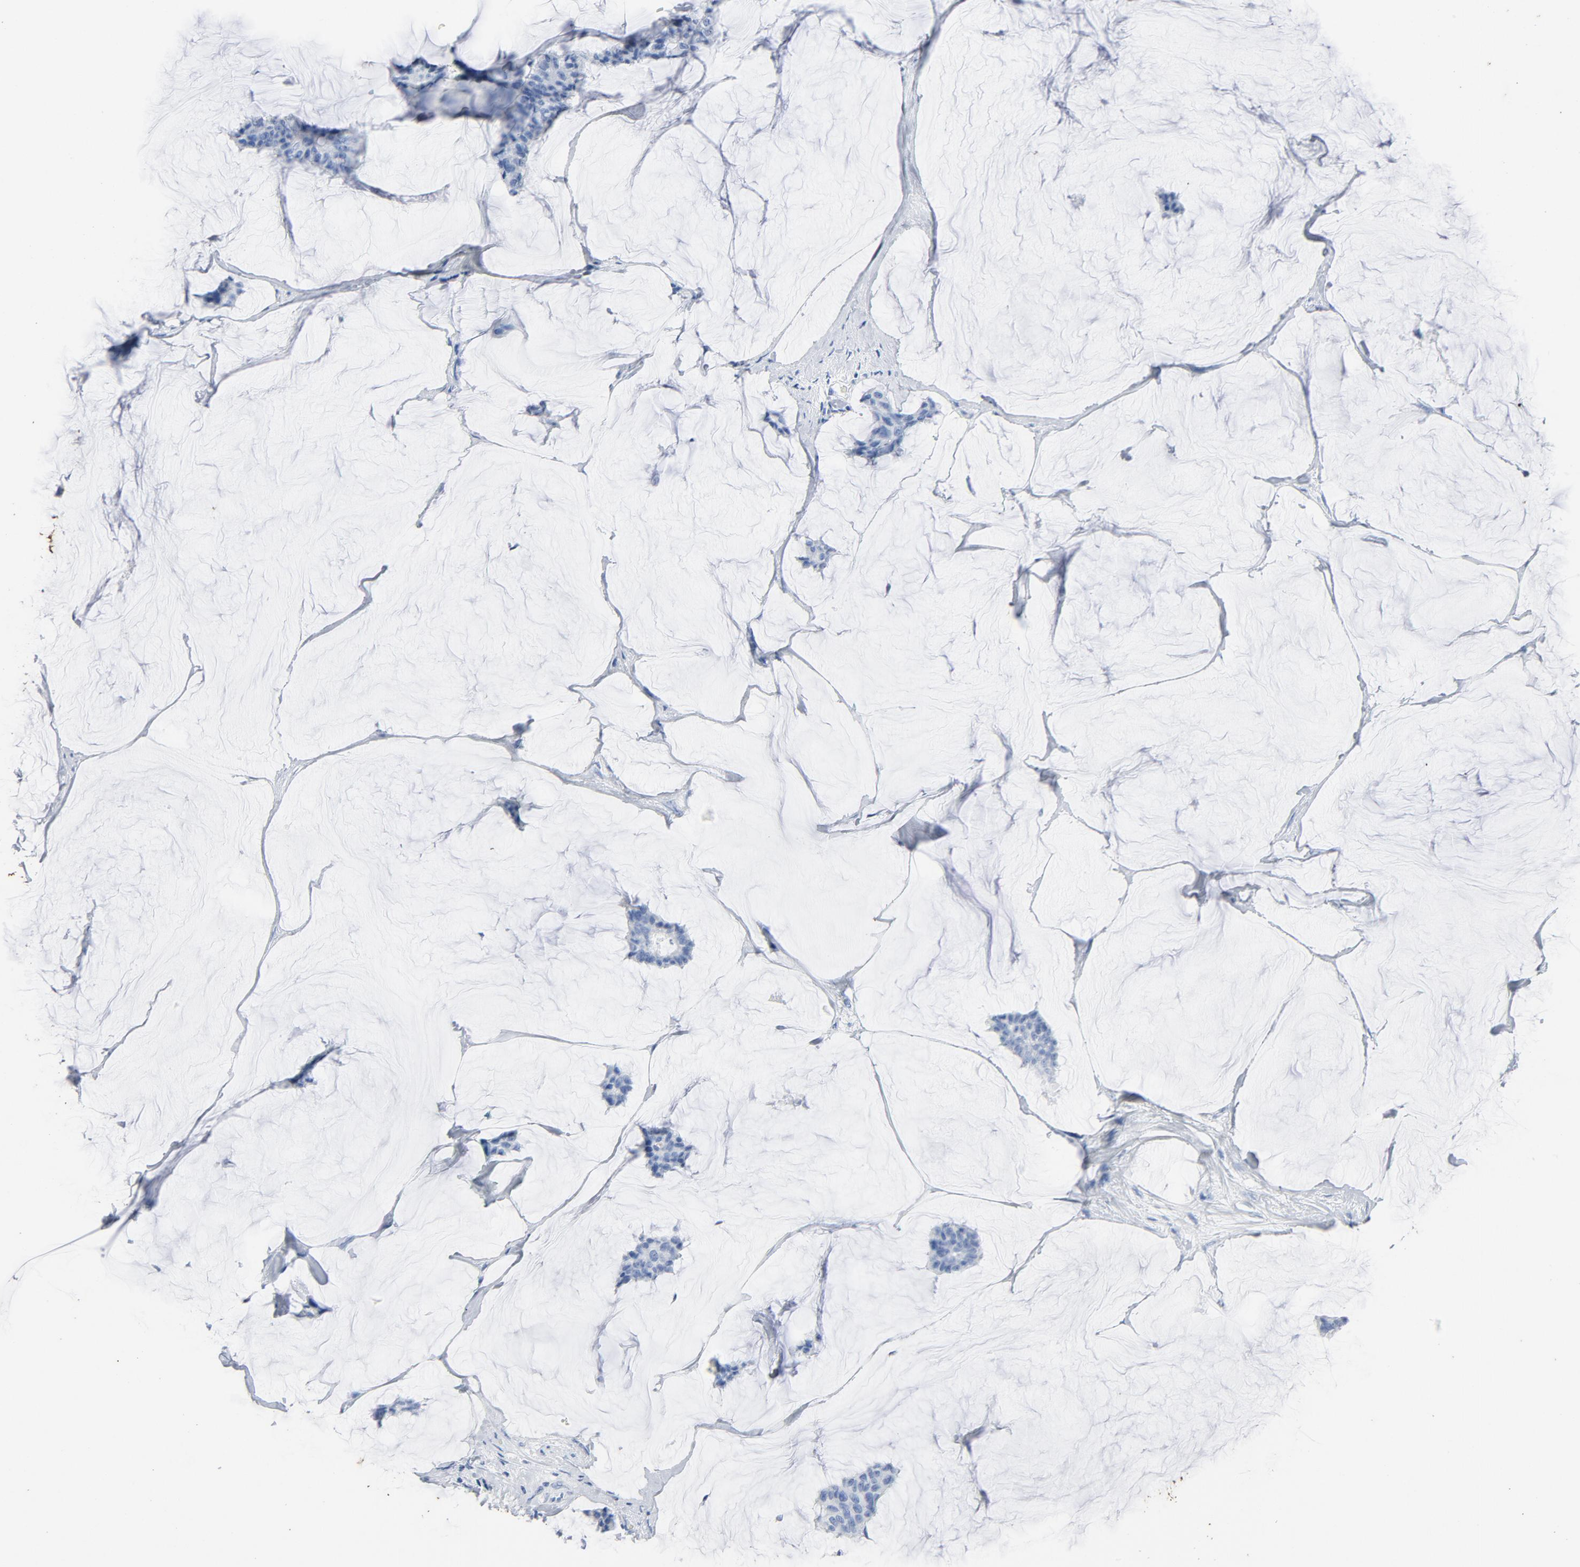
{"staining": {"intensity": "negative", "quantity": "none", "location": "none"}, "tissue": "breast cancer", "cell_type": "Tumor cells", "image_type": "cancer", "snomed": [{"axis": "morphology", "description": "Duct carcinoma"}, {"axis": "topography", "description": "Breast"}], "caption": "Breast cancer was stained to show a protein in brown. There is no significant staining in tumor cells.", "gene": "PTPRB", "patient": {"sex": "female", "age": 93}}